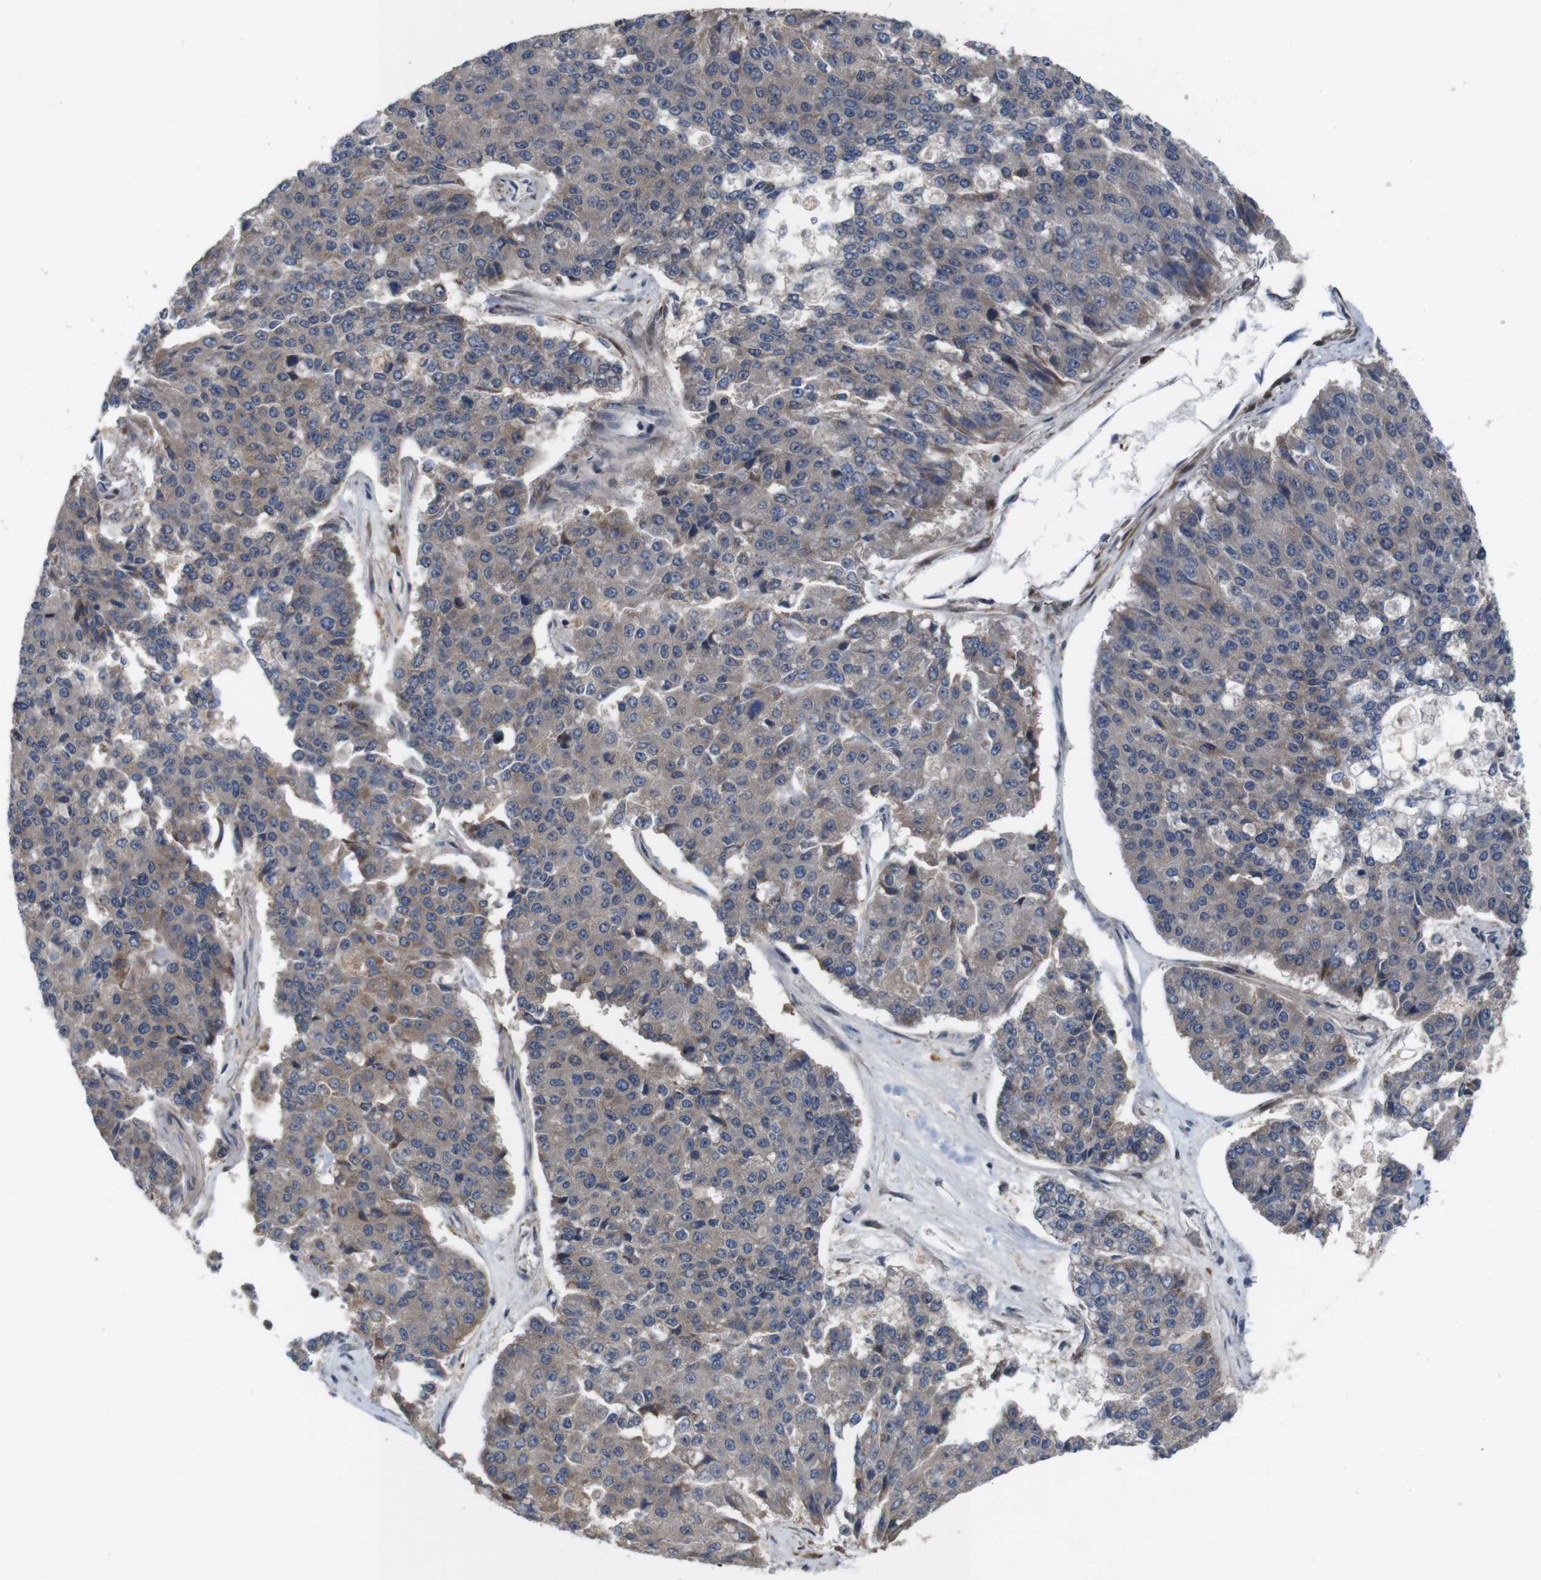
{"staining": {"intensity": "weak", "quantity": ">75%", "location": "cytoplasmic/membranous"}, "tissue": "pancreatic cancer", "cell_type": "Tumor cells", "image_type": "cancer", "snomed": [{"axis": "morphology", "description": "Adenocarcinoma, NOS"}, {"axis": "topography", "description": "Pancreas"}], "caption": "Protein positivity by IHC demonstrates weak cytoplasmic/membranous expression in about >75% of tumor cells in pancreatic adenocarcinoma.", "gene": "GGT7", "patient": {"sex": "male", "age": 50}}